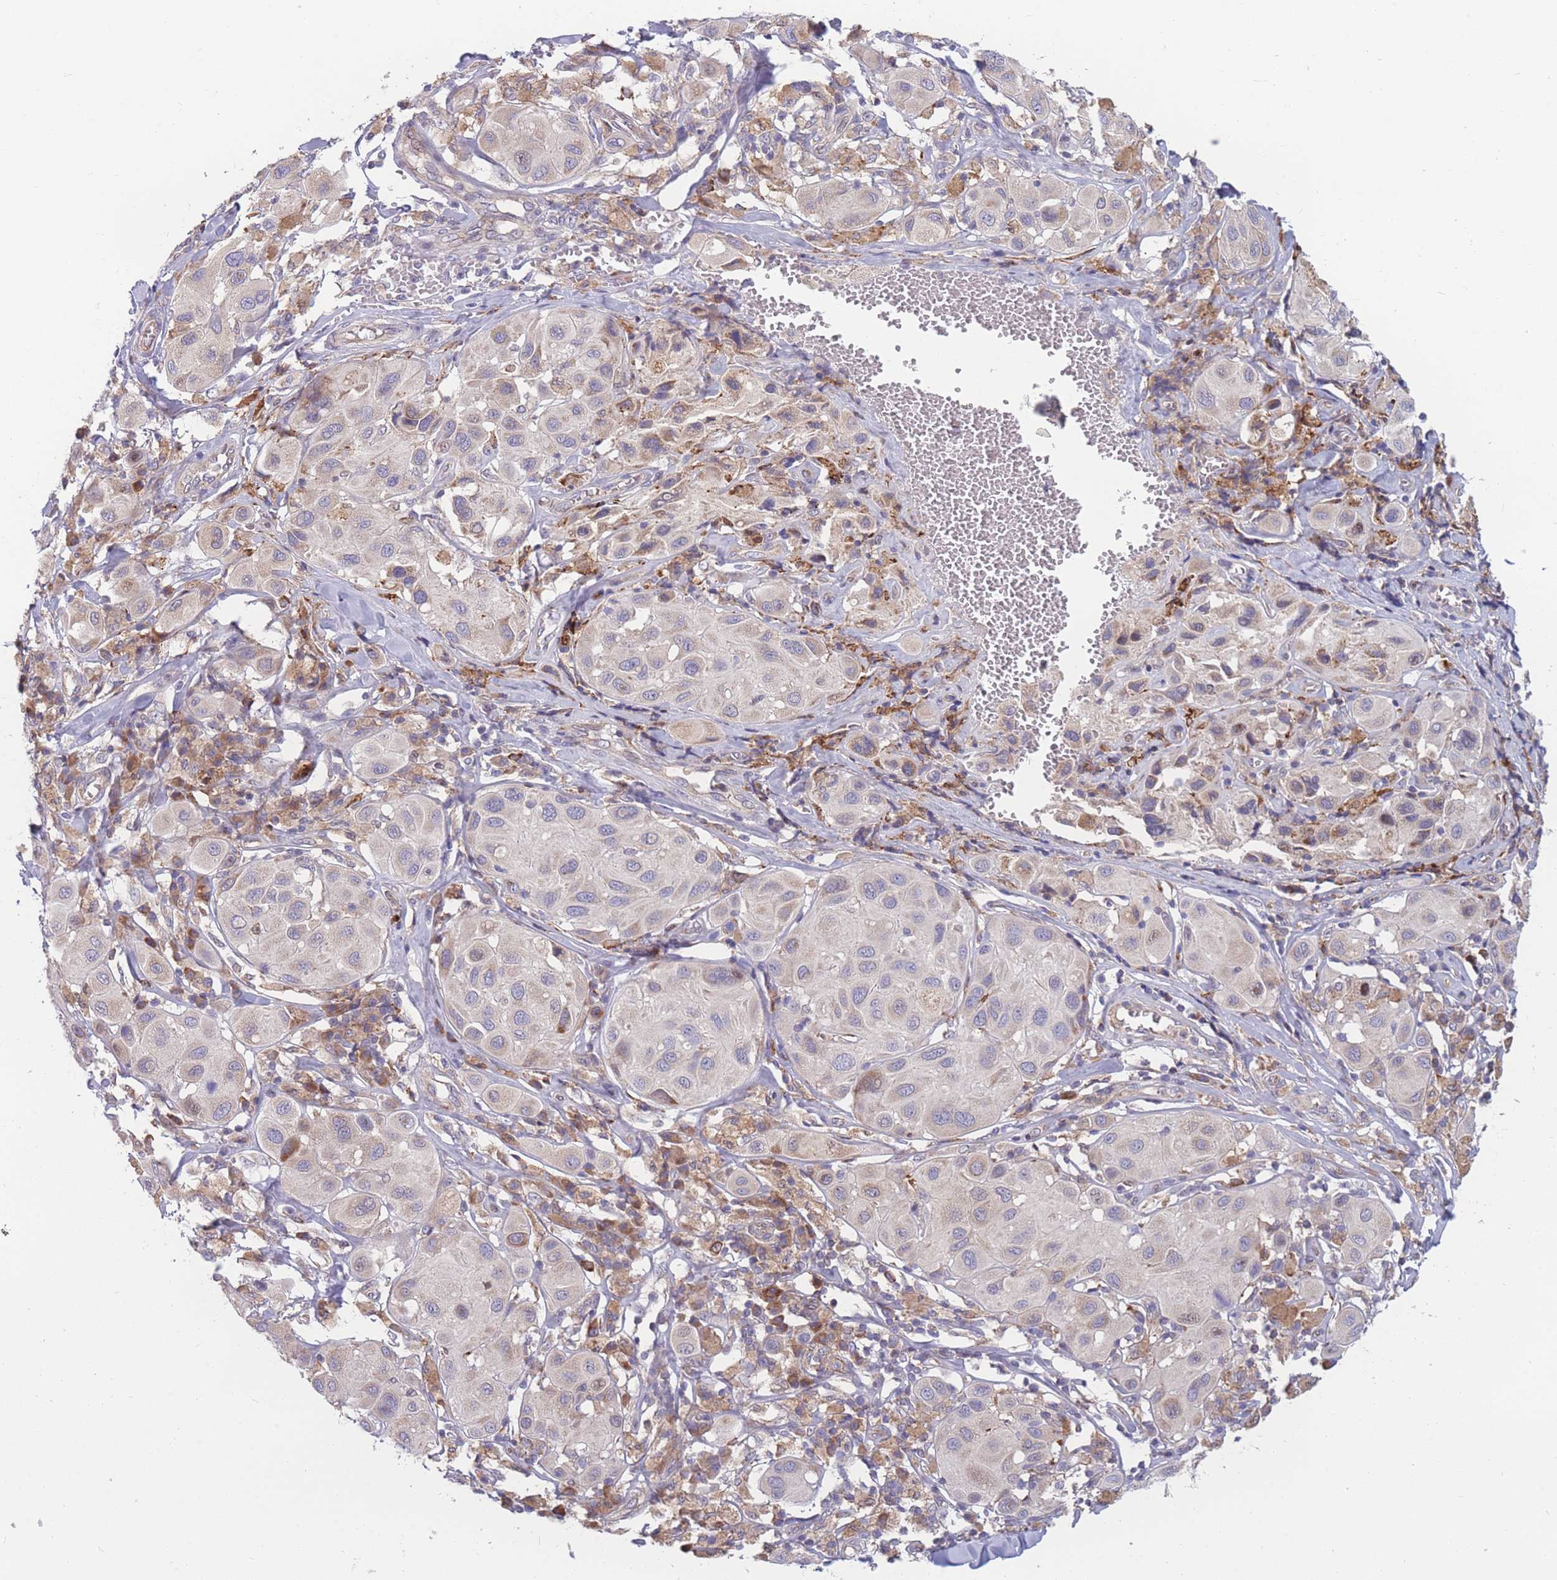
{"staining": {"intensity": "negative", "quantity": "none", "location": "none"}, "tissue": "melanoma", "cell_type": "Tumor cells", "image_type": "cancer", "snomed": [{"axis": "morphology", "description": "Malignant melanoma, Metastatic site"}, {"axis": "topography", "description": "Skin"}], "caption": "Immunohistochemical staining of human malignant melanoma (metastatic site) demonstrates no significant positivity in tumor cells.", "gene": "TMEM131L", "patient": {"sex": "male", "age": 41}}